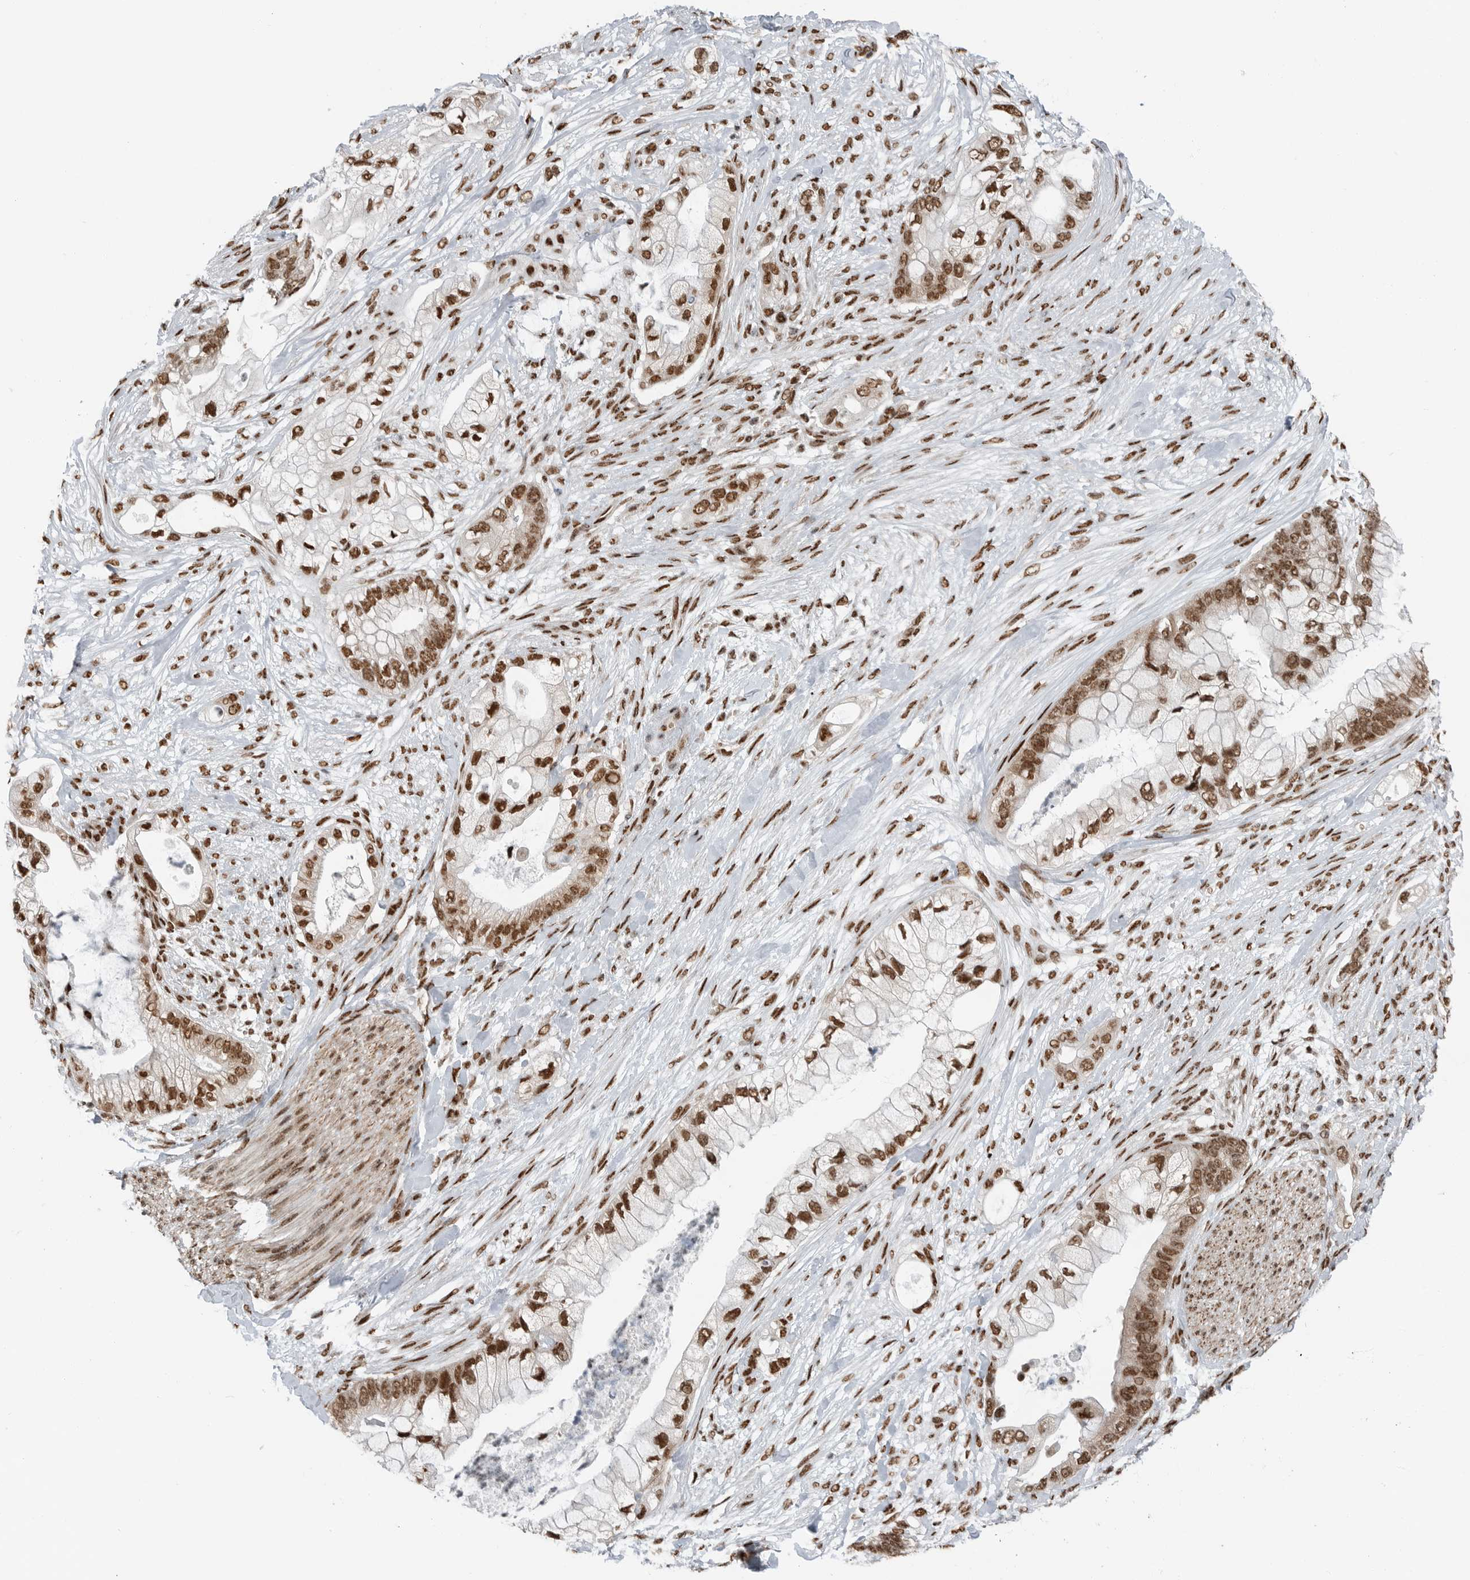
{"staining": {"intensity": "moderate", "quantity": ">75%", "location": "nuclear"}, "tissue": "pancreatic cancer", "cell_type": "Tumor cells", "image_type": "cancer", "snomed": [{"axis": "morphology", "description": "Adenocarcinoma, NOS"}, {"axis": "topography", "description": "Pancreas"}], "caption": "Immunohistochemical staining of human pancreatic cancer reveals medium levels of moderate nuclear expression in about >75% of tumor cells.", "gene": "BLZF1", "patient": {"sex": "male", "age": 53}}